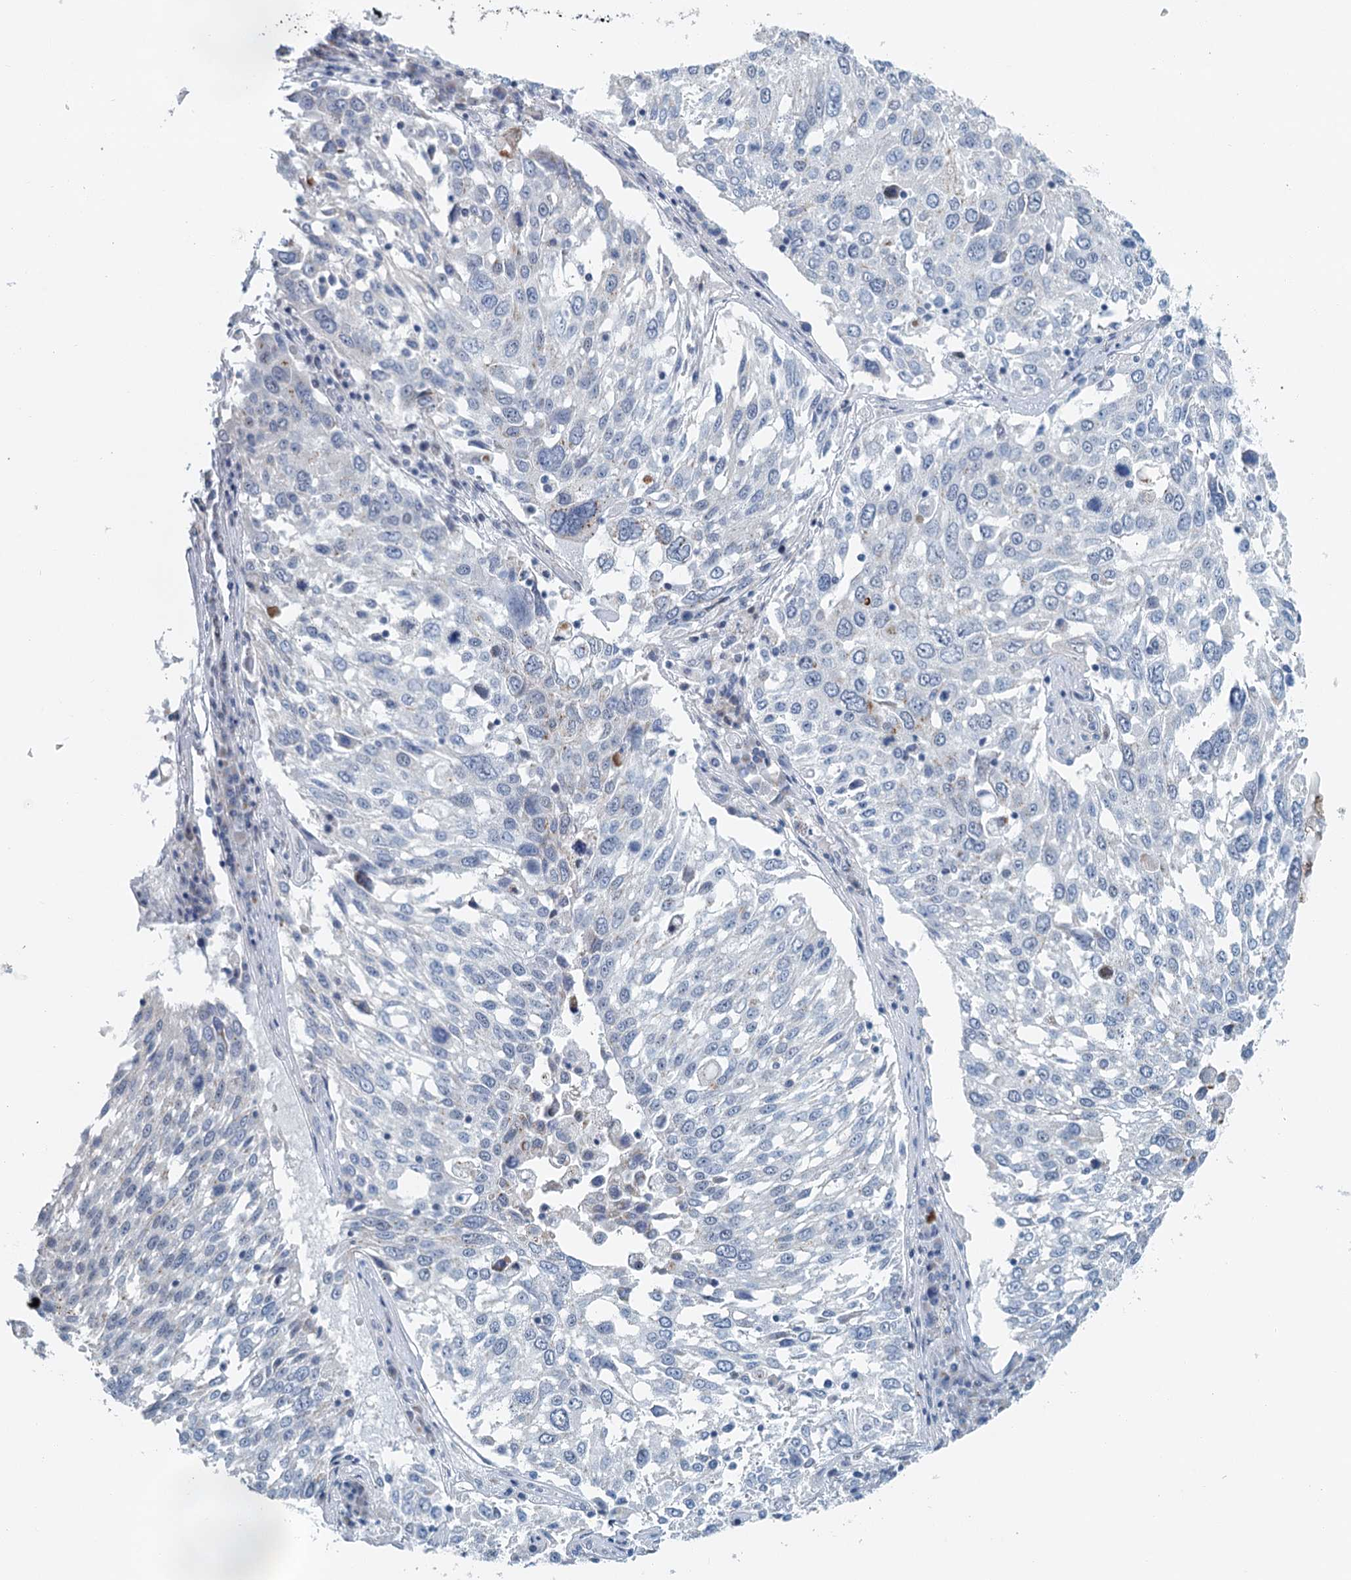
{"staining": {"intensity": "negative", "quantity": "none", "location": "none"}, "tissue": "lung cancer", "cell_type": "Tumor cells", "image_type": "cancer", "snomed": [{"axis": "morphology", "description": "Squamous cell carcinoma, NOS"}, {"axis": "topography", "description": "Lung"}], "caption": "This is an immunohistochemistry (IHC) histopathology image of human lung cancer (squamous cell carcinoma). There is no positivity in tumor cells.", "gene": "ZNF527", "patient": {"sex": "male", "age": 65}}